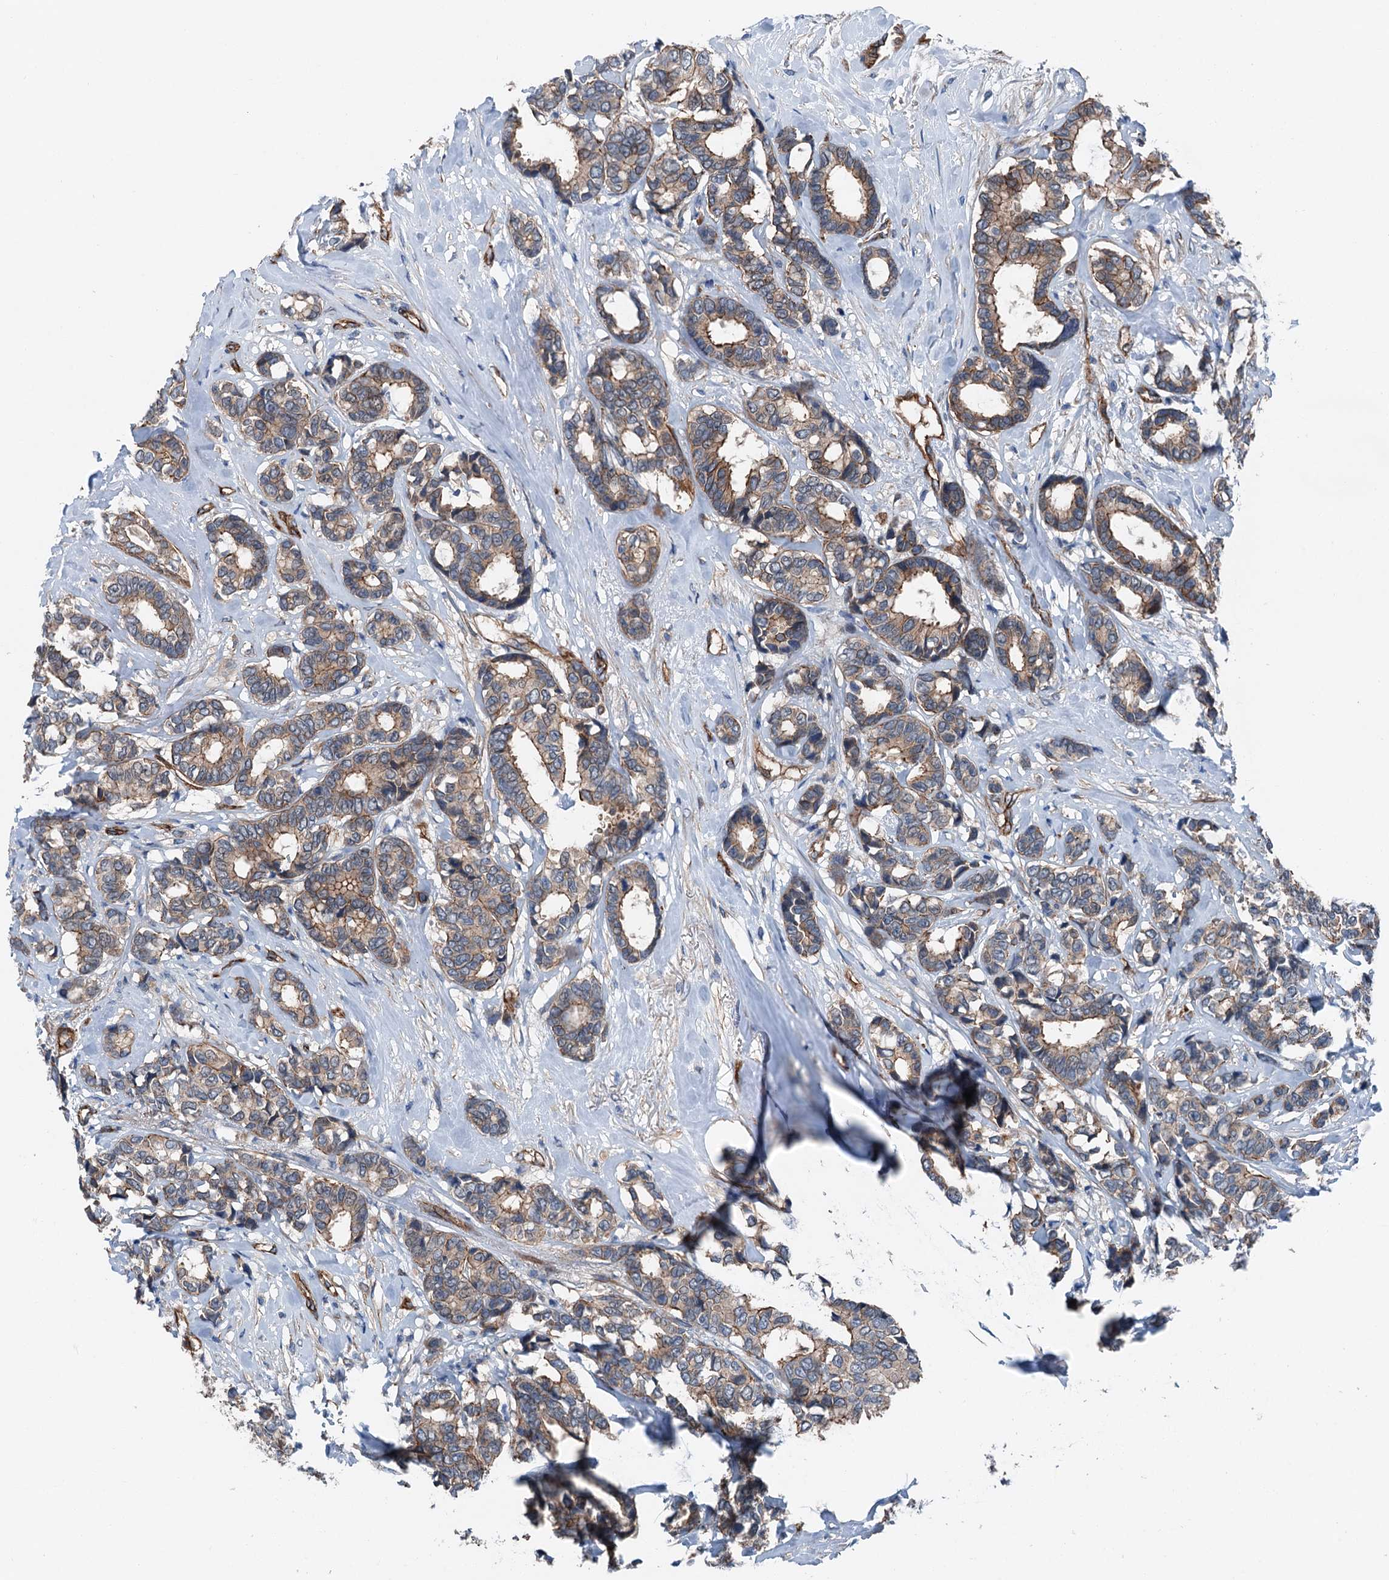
{"staining": {"intensity": "moderate", "quantity": ">75%", "location": "cytoplasmic/membranous"}, "tissue": "breast cancer", "cell_type": "Tumor cells", "image_type": "cancer", "snomed": [{"axis": "morphology", "description": "Duct carcinoma"}, {"axis": "topography", "description": "Breast"}], "caption": "Human breast cancer stained with a brown dye exhibits moderate cytoplasmic/membranous positive expression in approximately >75% of tumor cells.", "gene": "NMRAL1", "patient": {"sex": "female", "age": 87}}